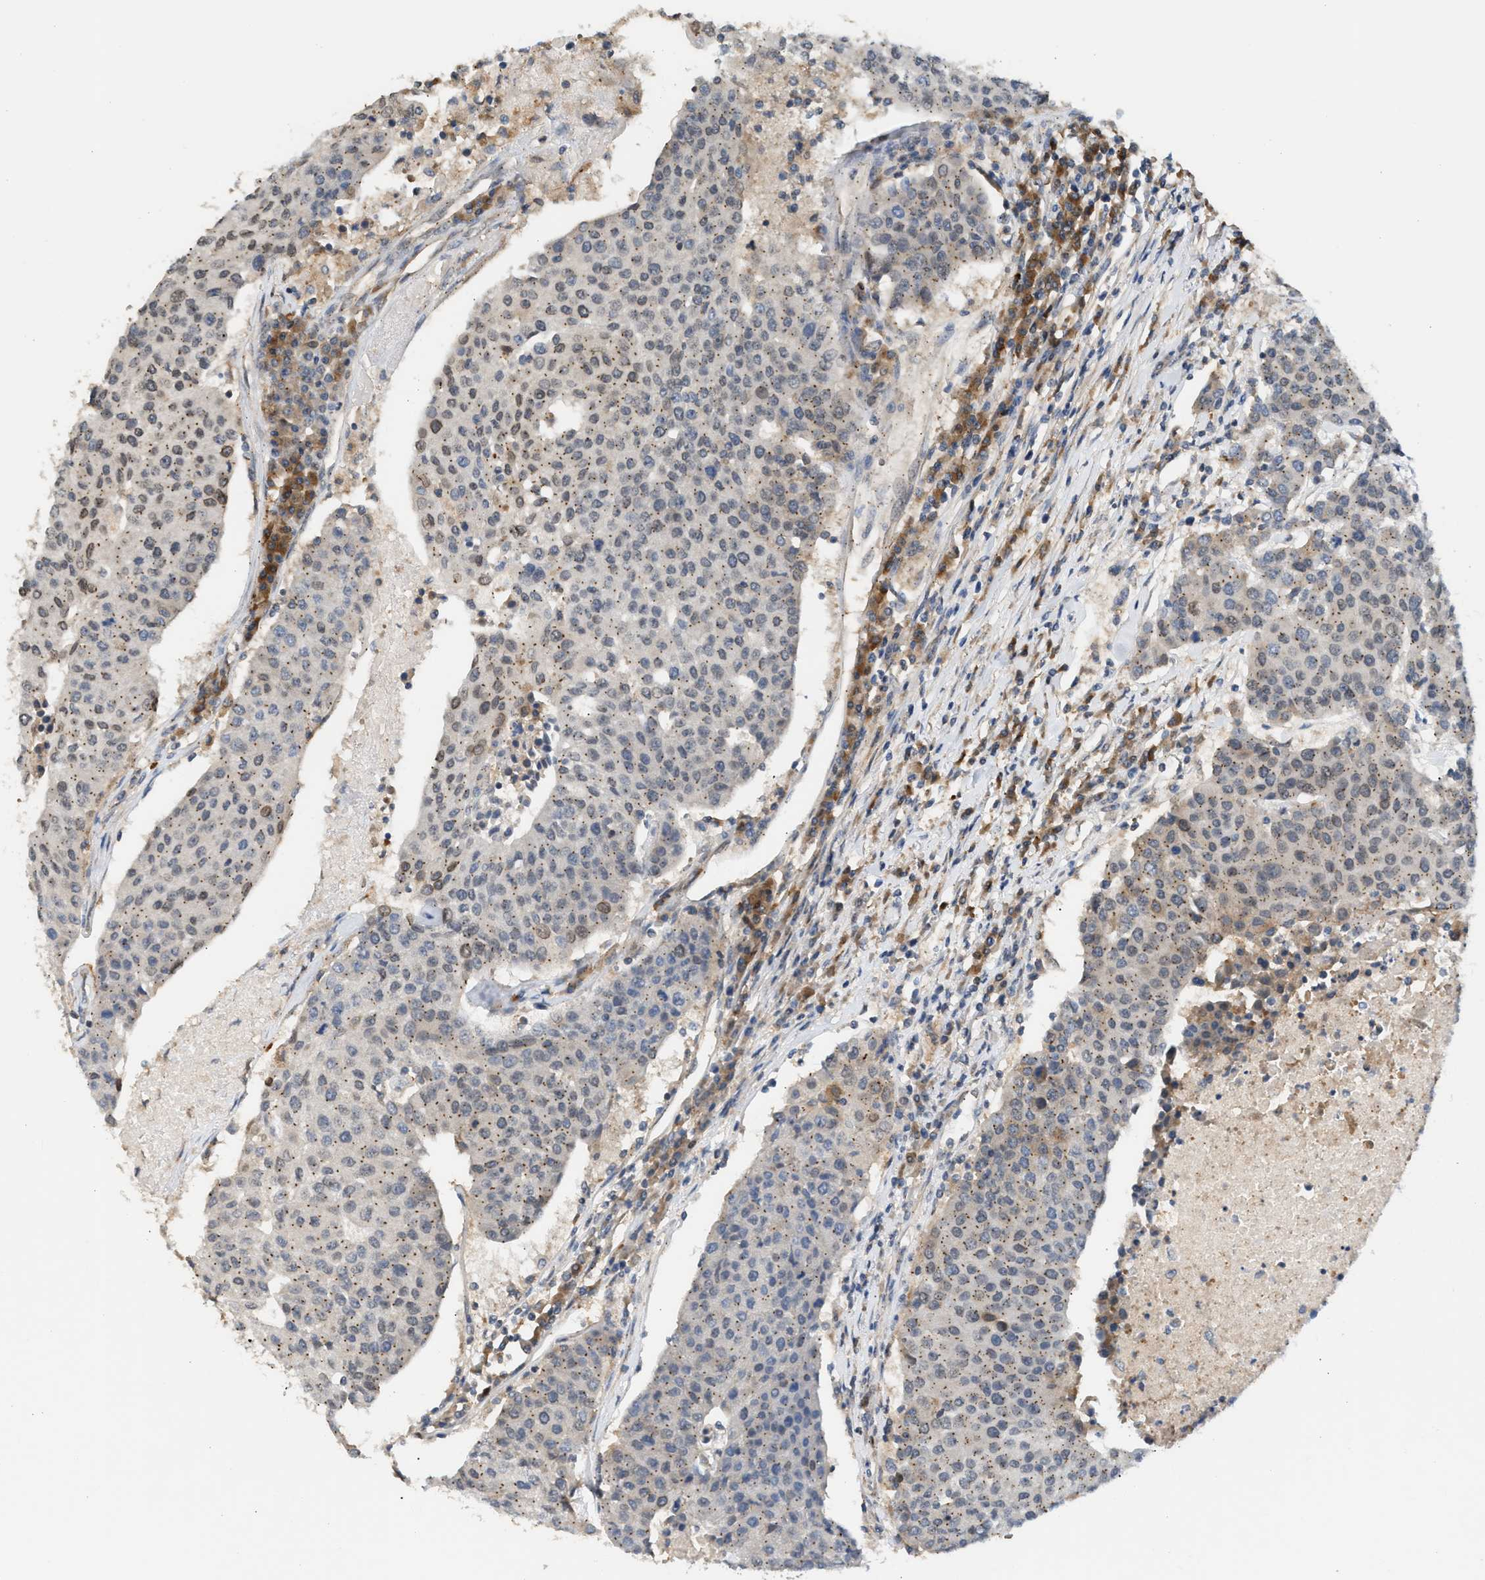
{"staining": {"intensity": "weak", "quantity": "<25%", "location": "cytoplasmic/membranous"}, "tissue": "urothelial cancer", "cell_type": "Tumor cells", "image_type": "cancer", "snomed": [{"axis": "morphology", "description": "Urothelial carcinoma, High grade"}, {"axis": "topography", "description": "Urinary bladder"}], "caption": "This histopathology image is of urothelial cancer stained with immunohistochemistry (IHC) to label a protein in brown with the nuclei are counter-stained blue. There is no expression in tumor cells.", "gene": "MAP2K5", "patient": {"sex": "female", "age": 85}}